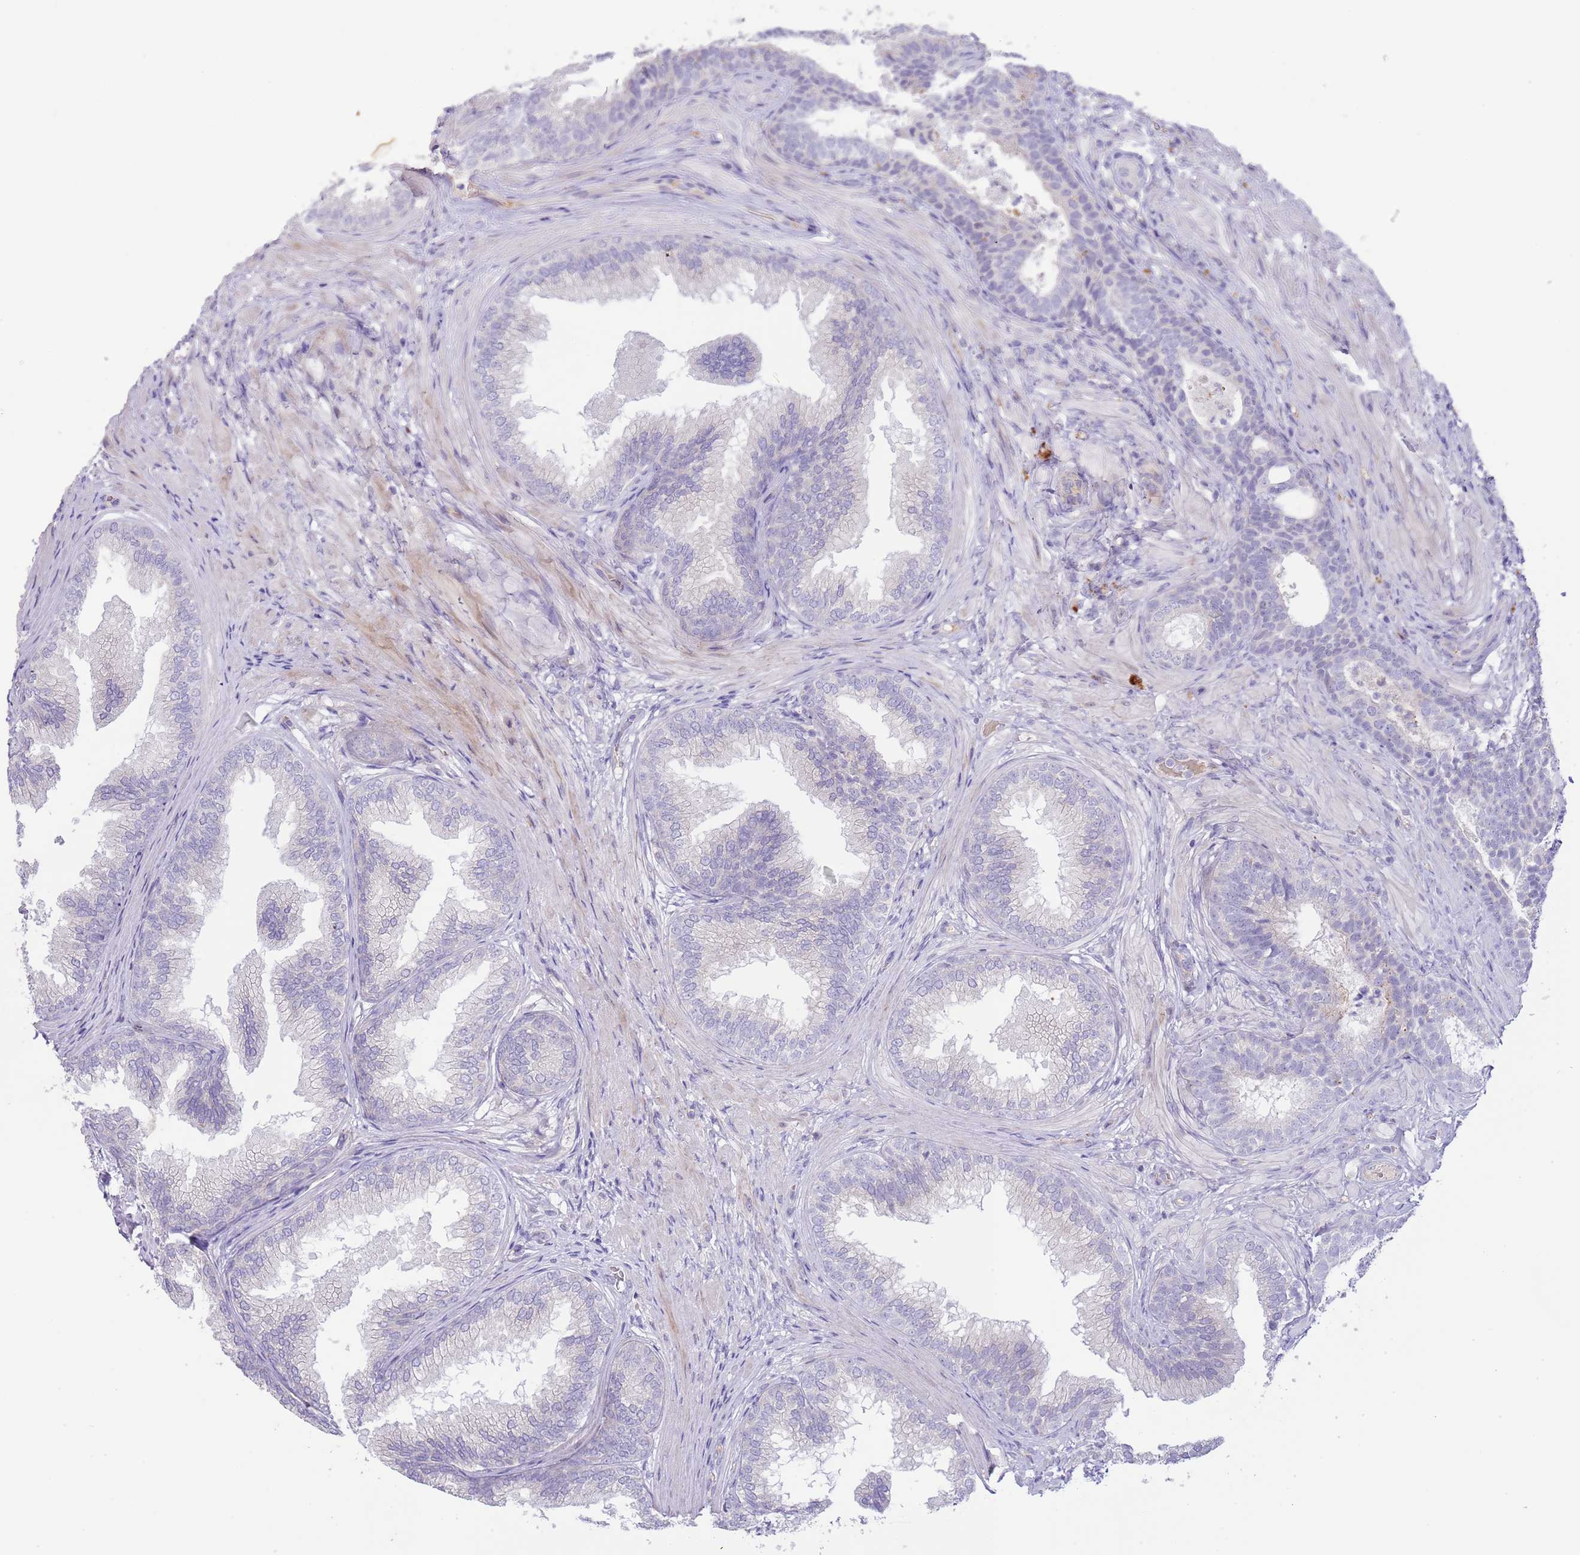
{"staining": {"intensity": "negative", "quantity": "none", "location": "none"}, "tissue": "prostate", "cell_type": "Glandular cells", "image_type": "normal", "snomed": [{"axis": "morphology", "description": "Normal tissue, NOS"}, {"axis": "topography", "description": "Prostate"}], "caption": "High magnification brightfield microscopy of benign prostate stained with DAB (brown) and counterstained with hematoxylin (blue): glandular cells show no significant expression. Brightfield microscopy of immunohistochemistry stained with DAB (brown) and hematoxylin (blue), captured at high magnification.", "gene": "ABHD17A", "patient": {"sex": "male", "age": 76}}